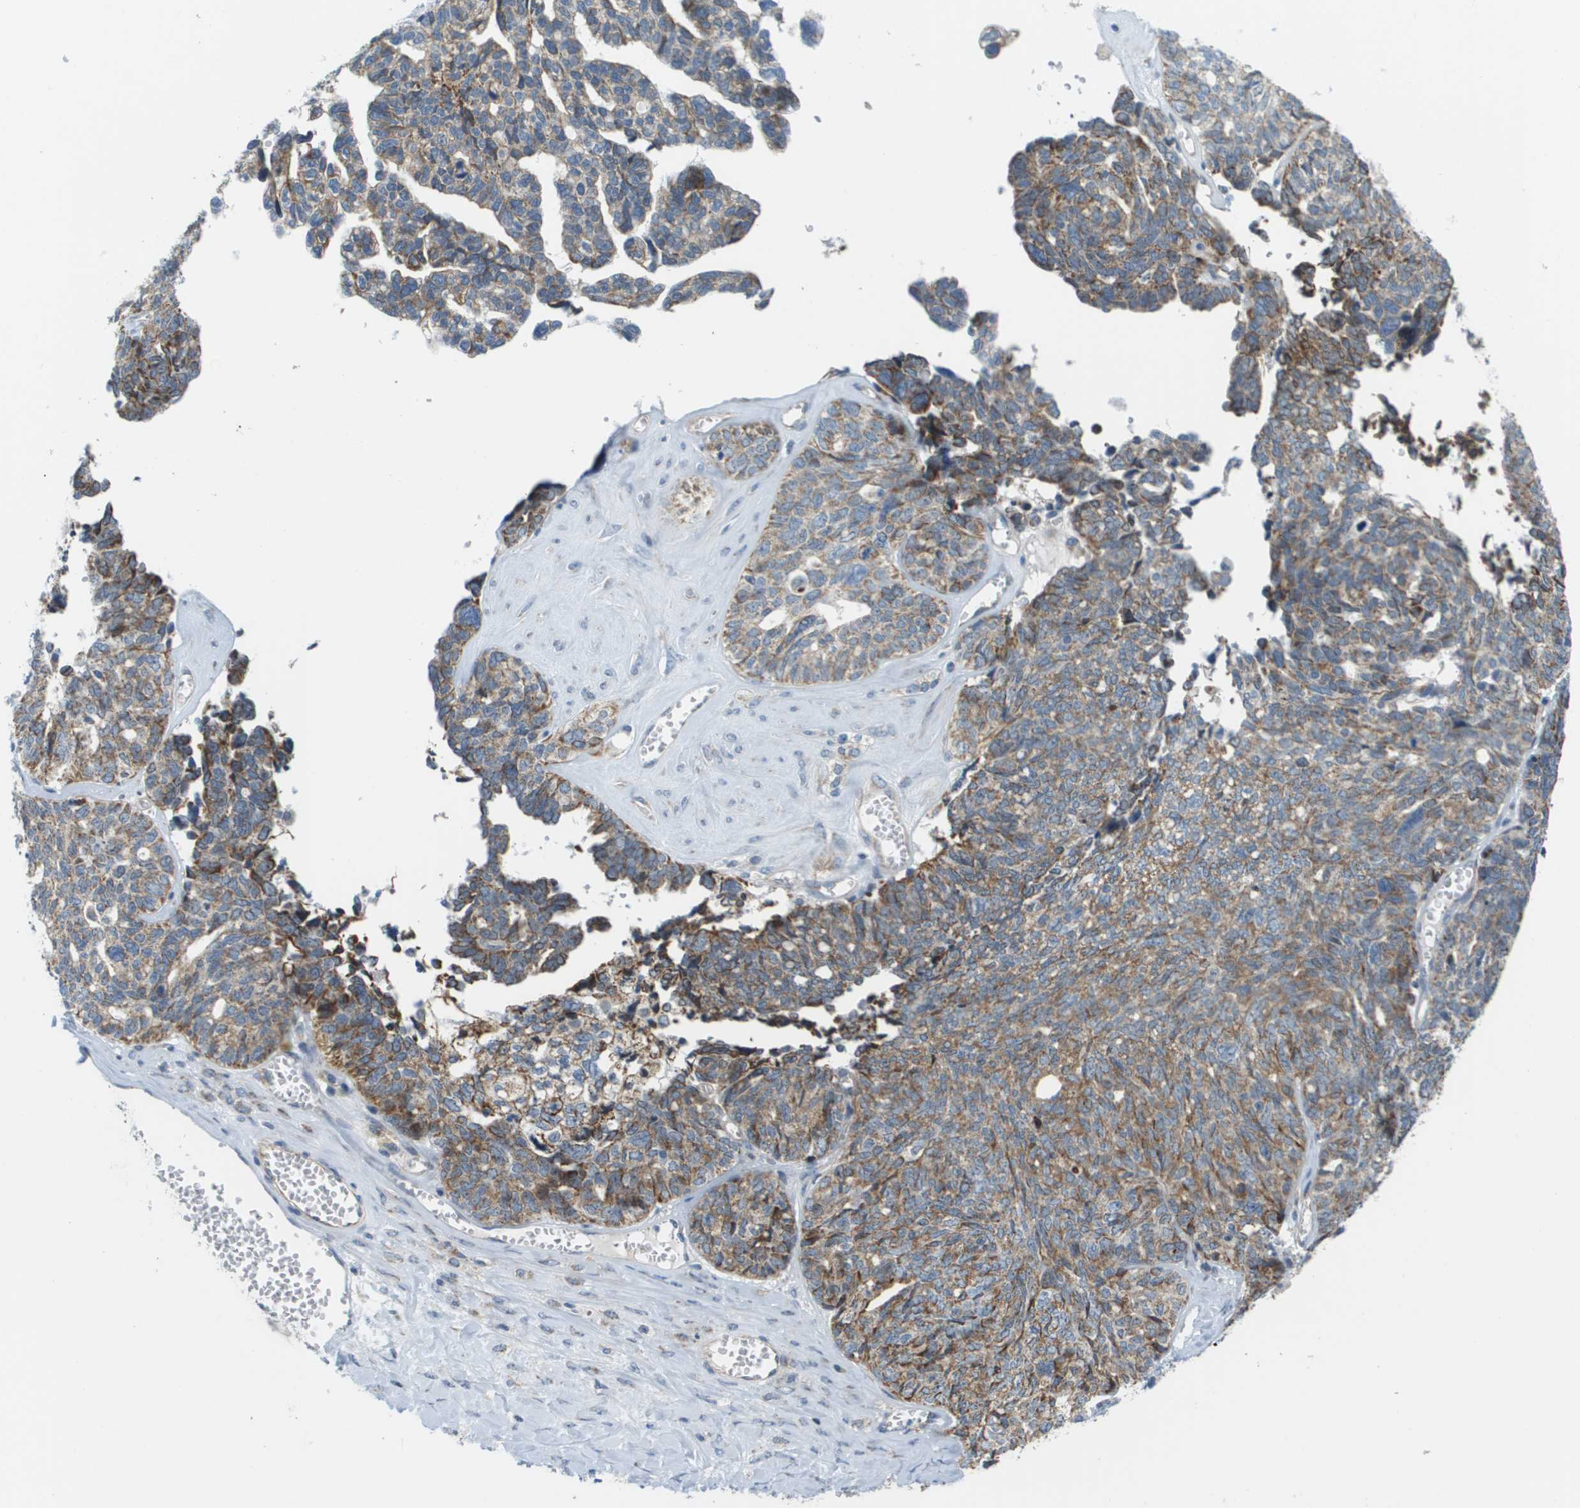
{"staining": {"intensity": "weak", "quantity": ">75%", "location": "cytoplasmic/membranous"}, "tissue": "ovarian cancer", "cell_type": "Tumor cells", "image_type": "cancer", "snomed": [{"axis": "morphology", "description": "Cystadenocarcinoma, serous, NOS"}, {"axis": "topography", "description": "Ovary"}], "caption": "Ovarian serous cystadenocarcinoma was stained to show a protein in brown. There is low levels of weak cytoplasmic/membranous positivity in approximately >75% of tumor cells.", "gene": "KRT23", "patient": {"sex": "female", "age": 79}}